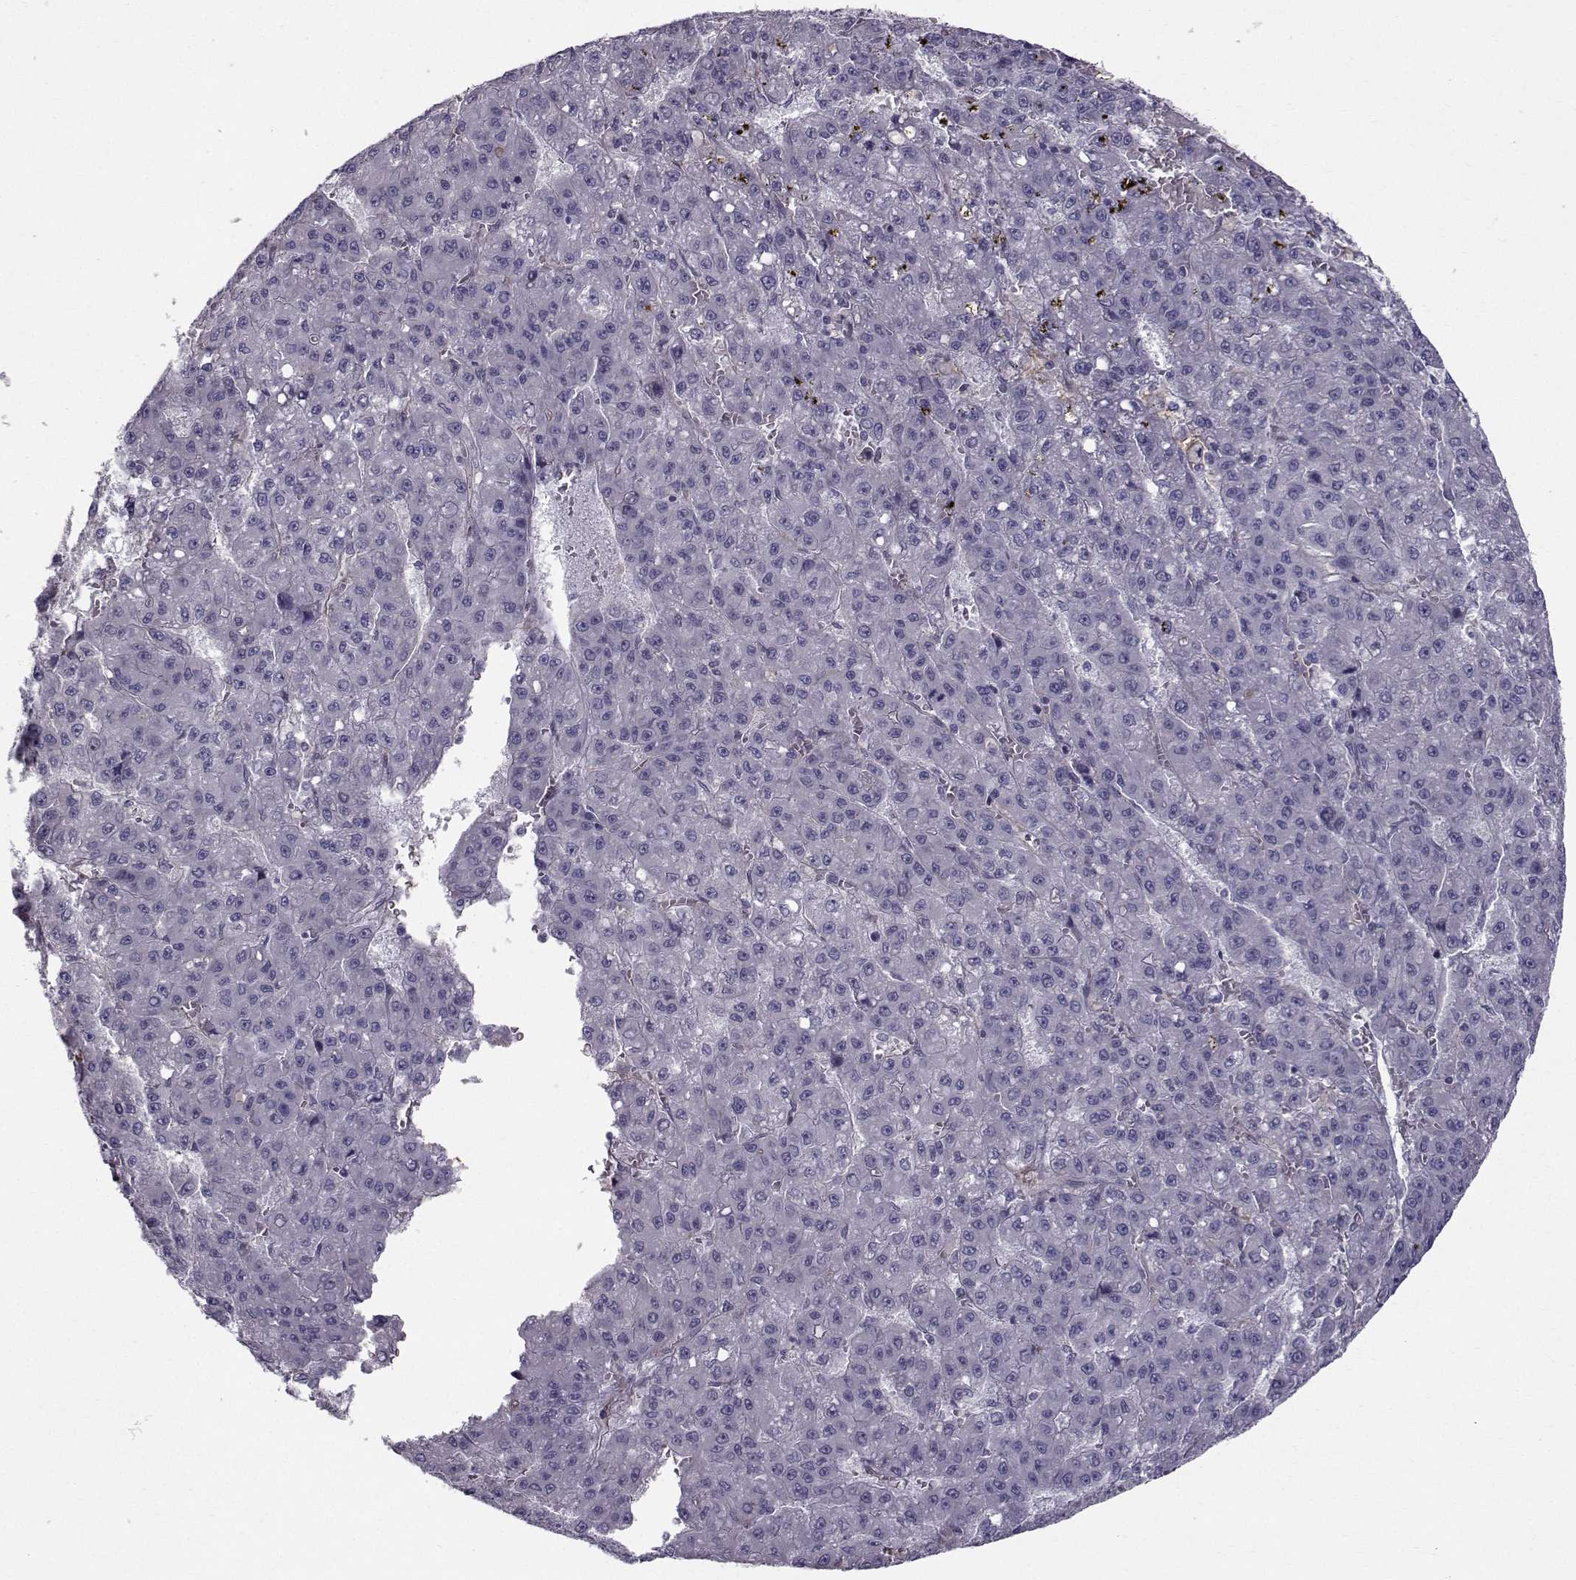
{"staining": {"intensity": "negative", "quantity": "none", "location": "none"}, "tissue": "liver cancer", "cell_type": "Tumor cells", "image_type": "cancer", "snomed": [{"axis": "morphology", "description": "Carcinoma, Hepatocellular, NOS"}, {"axis": "topography", "description": "Liver"}], "caption": "Tumor cells are negative for protein expression in human liver hepatocellular carcinoma.", "gene": "QPCT", "patient": {"sex": "male", "age": 70}}